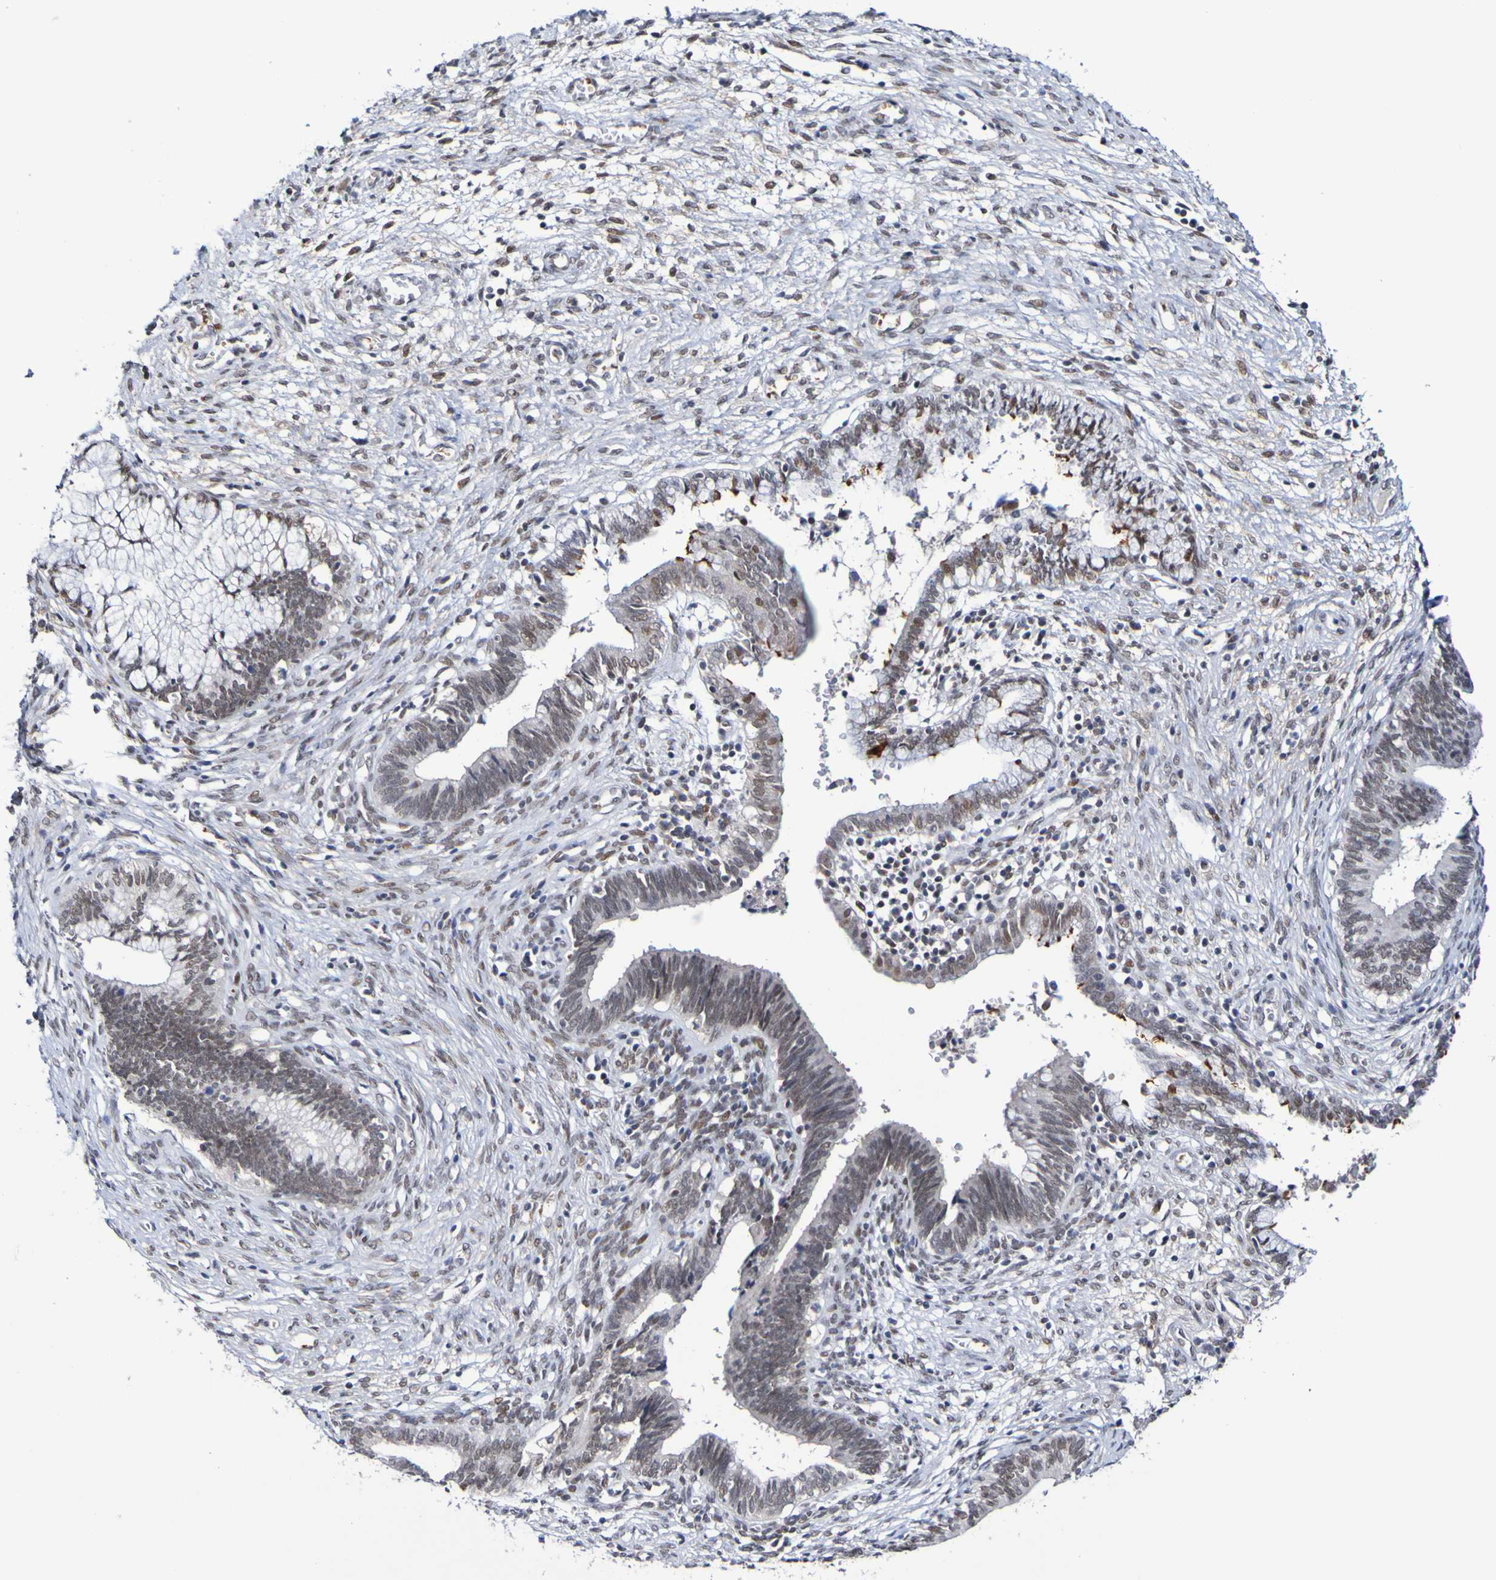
{"staining": {"intensity": "moderate", "quantity": "25%-75%", "location": "nuclear"}, "tissue": "cervical cancer", "cell_type": "Tumor cells", "image_type": "cancer", "snomed": [{"axis": "morphology", "description": "Adenocarcinoma, NOS"}, {"axis": "topography", "description": "Cervix"}], "caption": "Immunohistochemistry staining of cervical adenocarcinoma, which reveals medium levels of moderate nuclear expression in approximately 25%-75% of tumor cells indicating moderate nuclear protein expression. The staining was performed using DAB (3,3'-diaminobenzidine) (brown) for protein detection and nuclei were counterstained in hematoxylin (blue).", "gene": "PCGF1", "patient": {"sex": "female", "age": 44}}